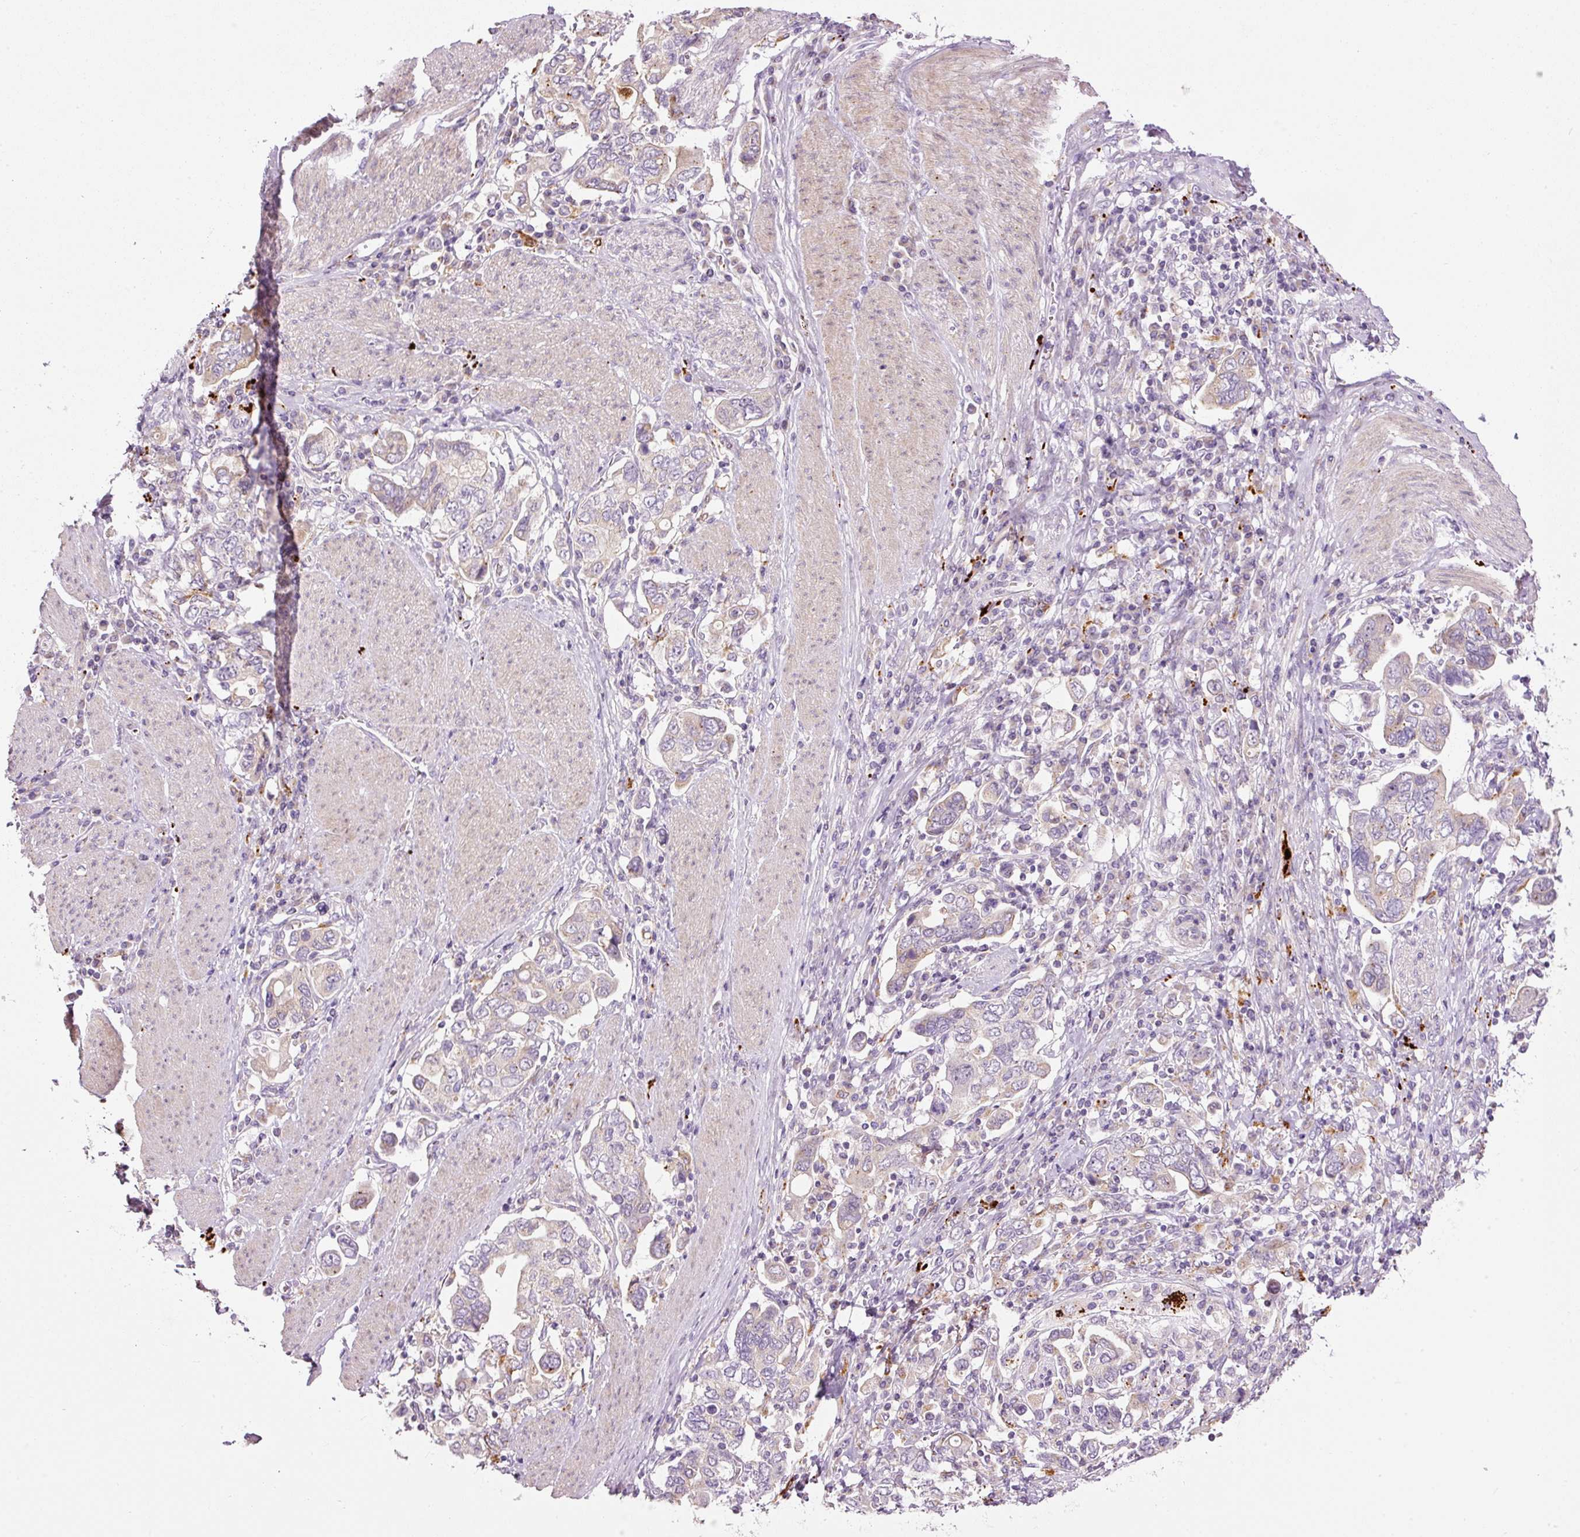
{"staining": {"intensity": "weak", "quantity": "<25%", "location": "cytoplasmic/membranous"}, "tissue": "stomach cancer", "cell_type": "Tumor cells", "image_type": "cancer", "snomed": [{"axis": "morphology", "description": "Adenocarcinoma, NOS"}, {"axis": "topography", "description": "Stomach, upper"}, {"axis": "topography", "description": "Stomach"}], "caption": "High magnification brightfield microscopy of stomach adenocarcinoma stained with DAB (brown) and counterstained with hematoxylin (blue): tumor cells show no significant expression.", "gene": "ZNF639", "patient": {"sex": "male", "age": 62}}